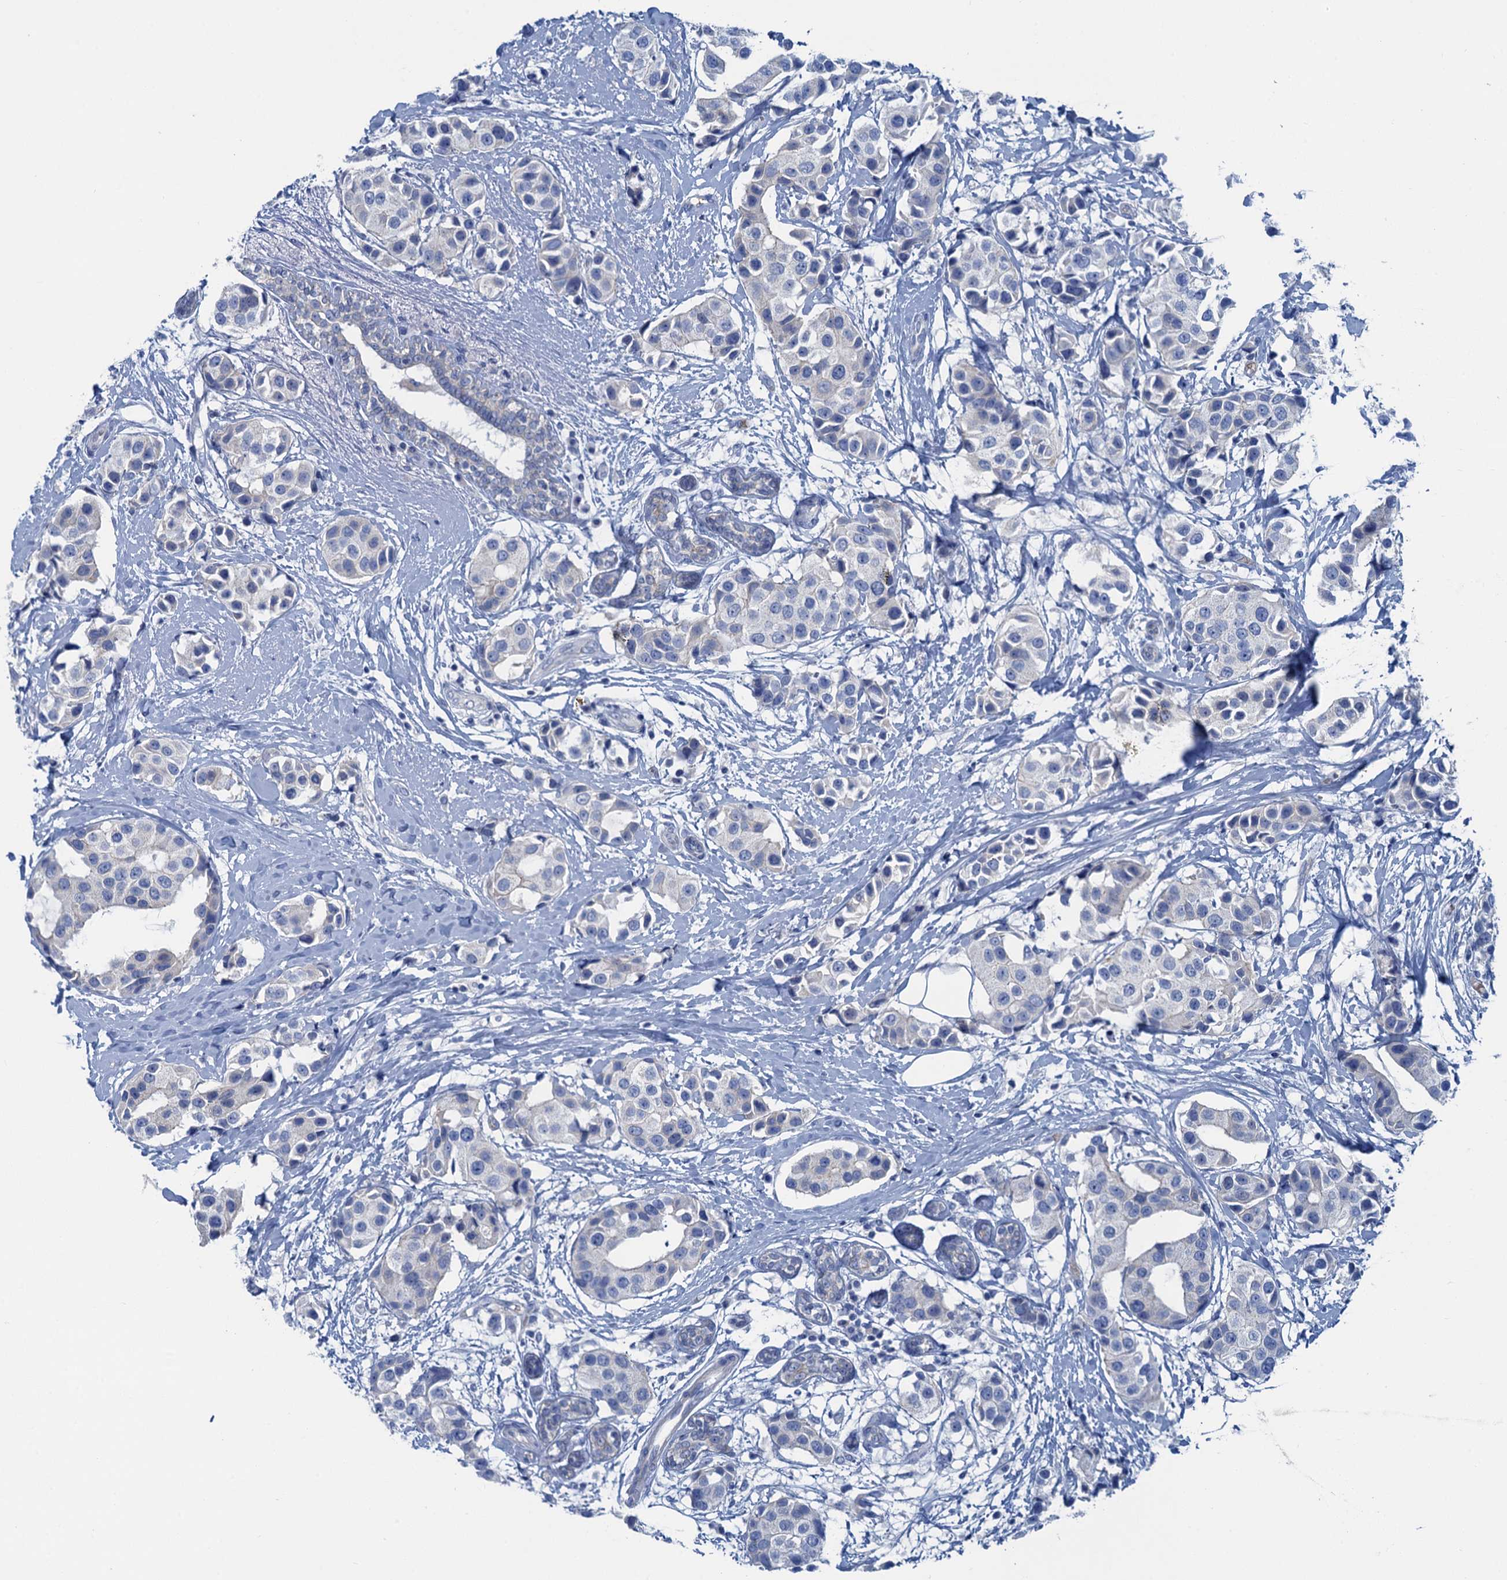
{"staining": {"intensity": "negative", "quantity": "none", "location": "none"}, "tissue": "breast cancer", "cell_type": "Tumor cells", "image_type": "cancer", "snomed": [{"axis": "morphology", "description": "Normal tissue, NOS"}, {"axis": "morphology", "description": "Duct carcinoma"}, {"axis": "topography", "description": "Breast"}], "caption": "Tumor cells show no significant positivity in breast cancer (infiltrating ductal carcinoma).", "gene": "MYADML2", "patient": {"sex": "female", "age": 39}}